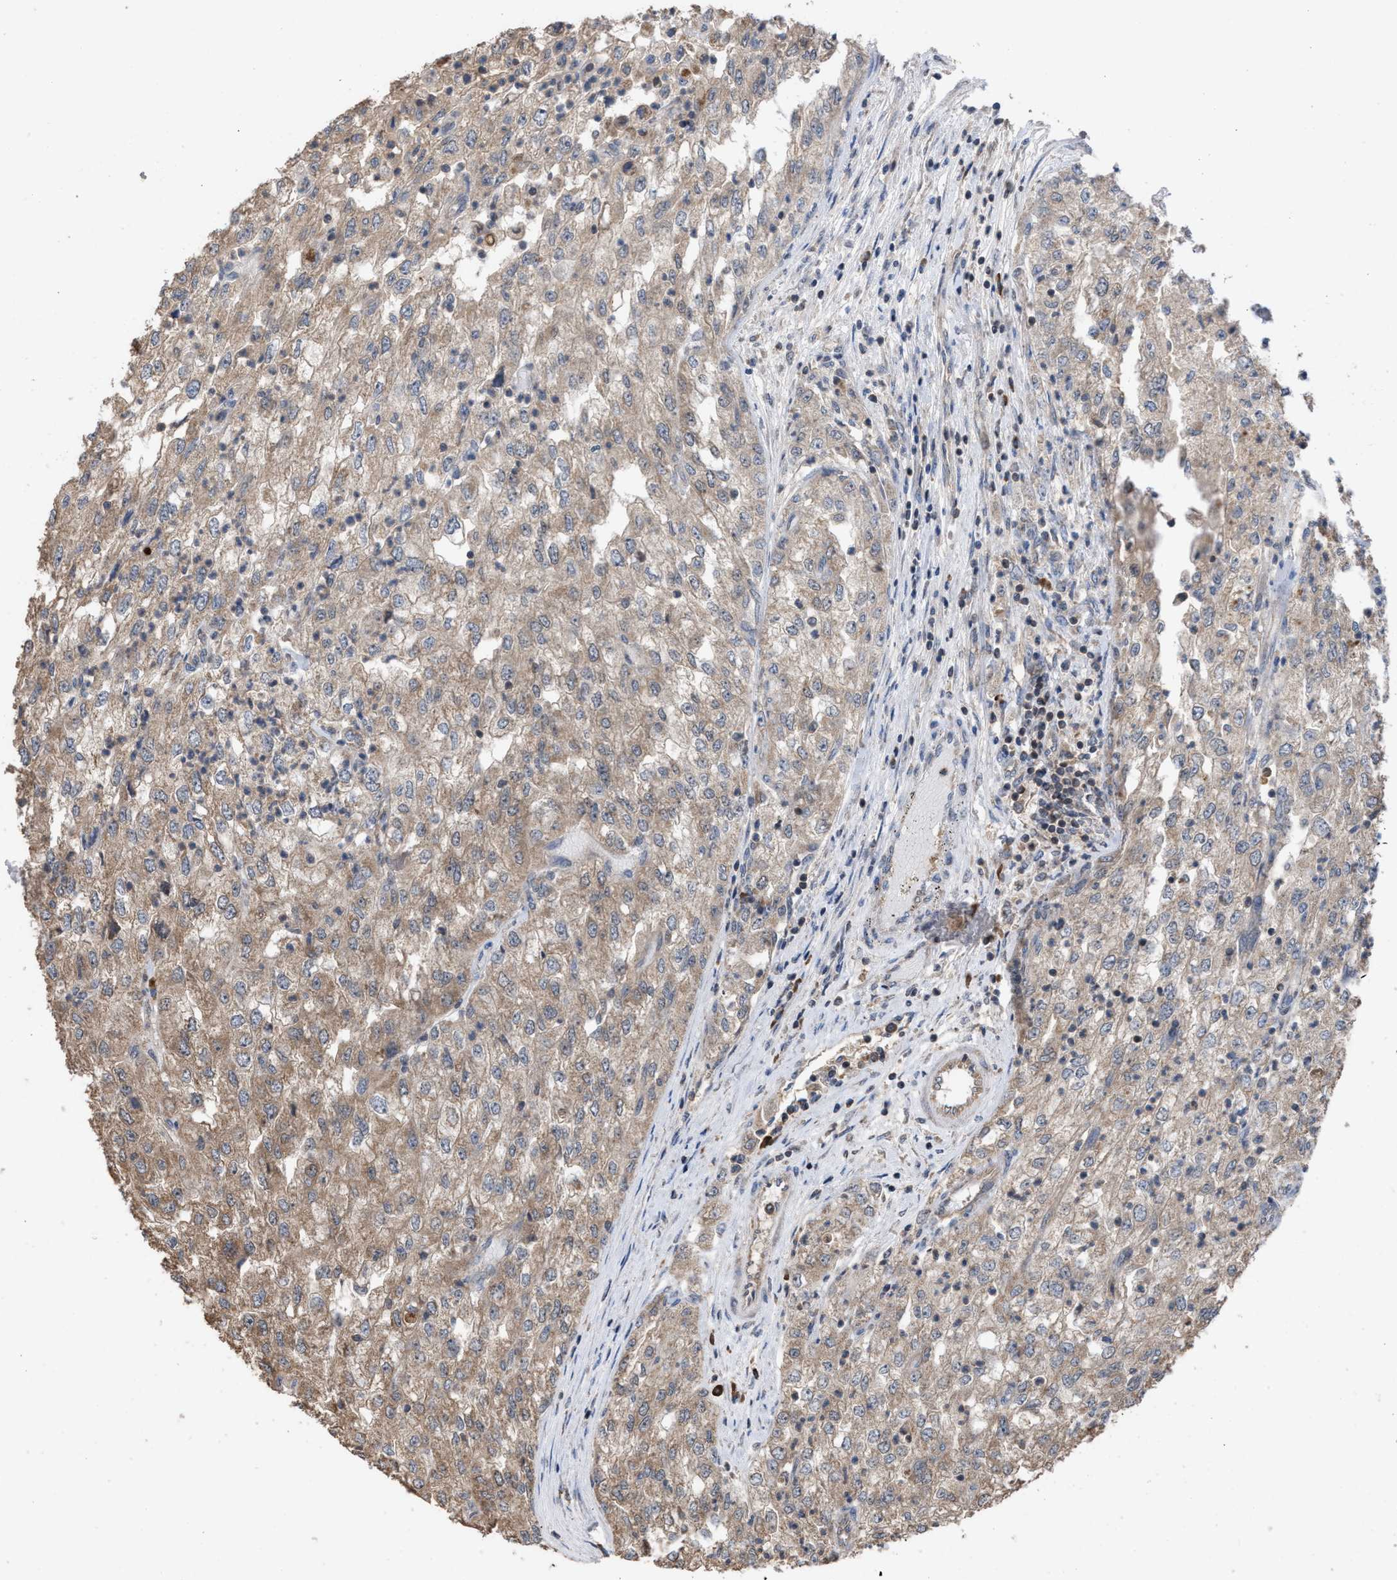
{"staining": {"intensity": "moderate", "quantity": ">75%", "location": "cytoplasmic/membranous"}, "tissue": "renal cancer", "cell_type": "Tumor cells", "image_type": "cancer", "snomed": [{"axis": "morphology", "description": "Adenocarcinoma, NOS"}, {"axis": "topography", "description": "Kidney"}], "caption": "IHC (DAB (3,3'-diaminobenzidine)) staining of renal adenocarcinoma displays moderate cytoplasmic/membranous protein staining in approximately >75% of tumor cells. (IHC, brightfield microscopy, high magnification).", "gene": "C9orf78", "patient": {"sex": "female", "age": 54}}